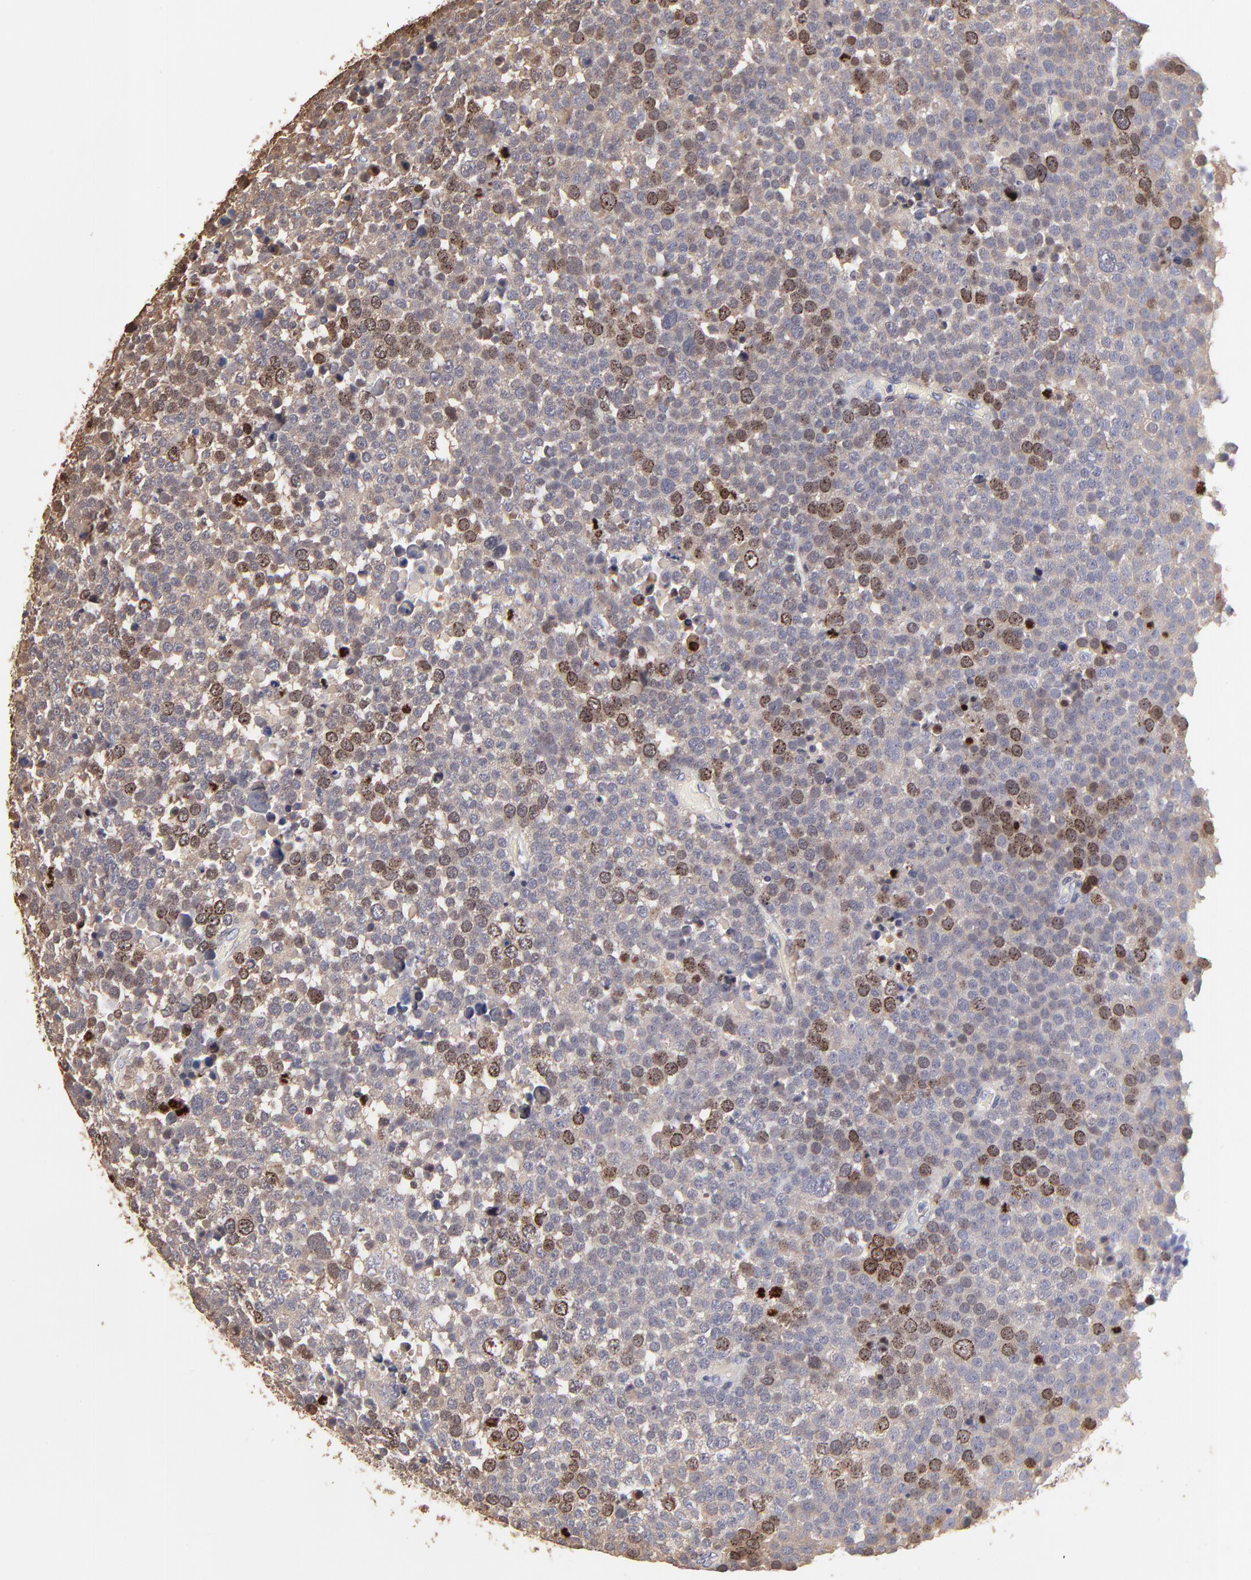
{"staining": {"intensity": "moderate", "quantity": "<25%", "location": "nuclear"}, "tissue": "testis cancer", "cell_type": "Tumor cells", "image_type": "cancer", "snomed": [{"axis": "morphology", "description": "Seminoma, NOS"}, {"axis": "topography", "description": "Testis"}], "caption": "The immunohistochemical stain labels moderate nuclear positivity in tumor cells of seminoma (testis) tissue.", "gene": "BIRC5", "patient": {"sex": "male", "age": 71}}